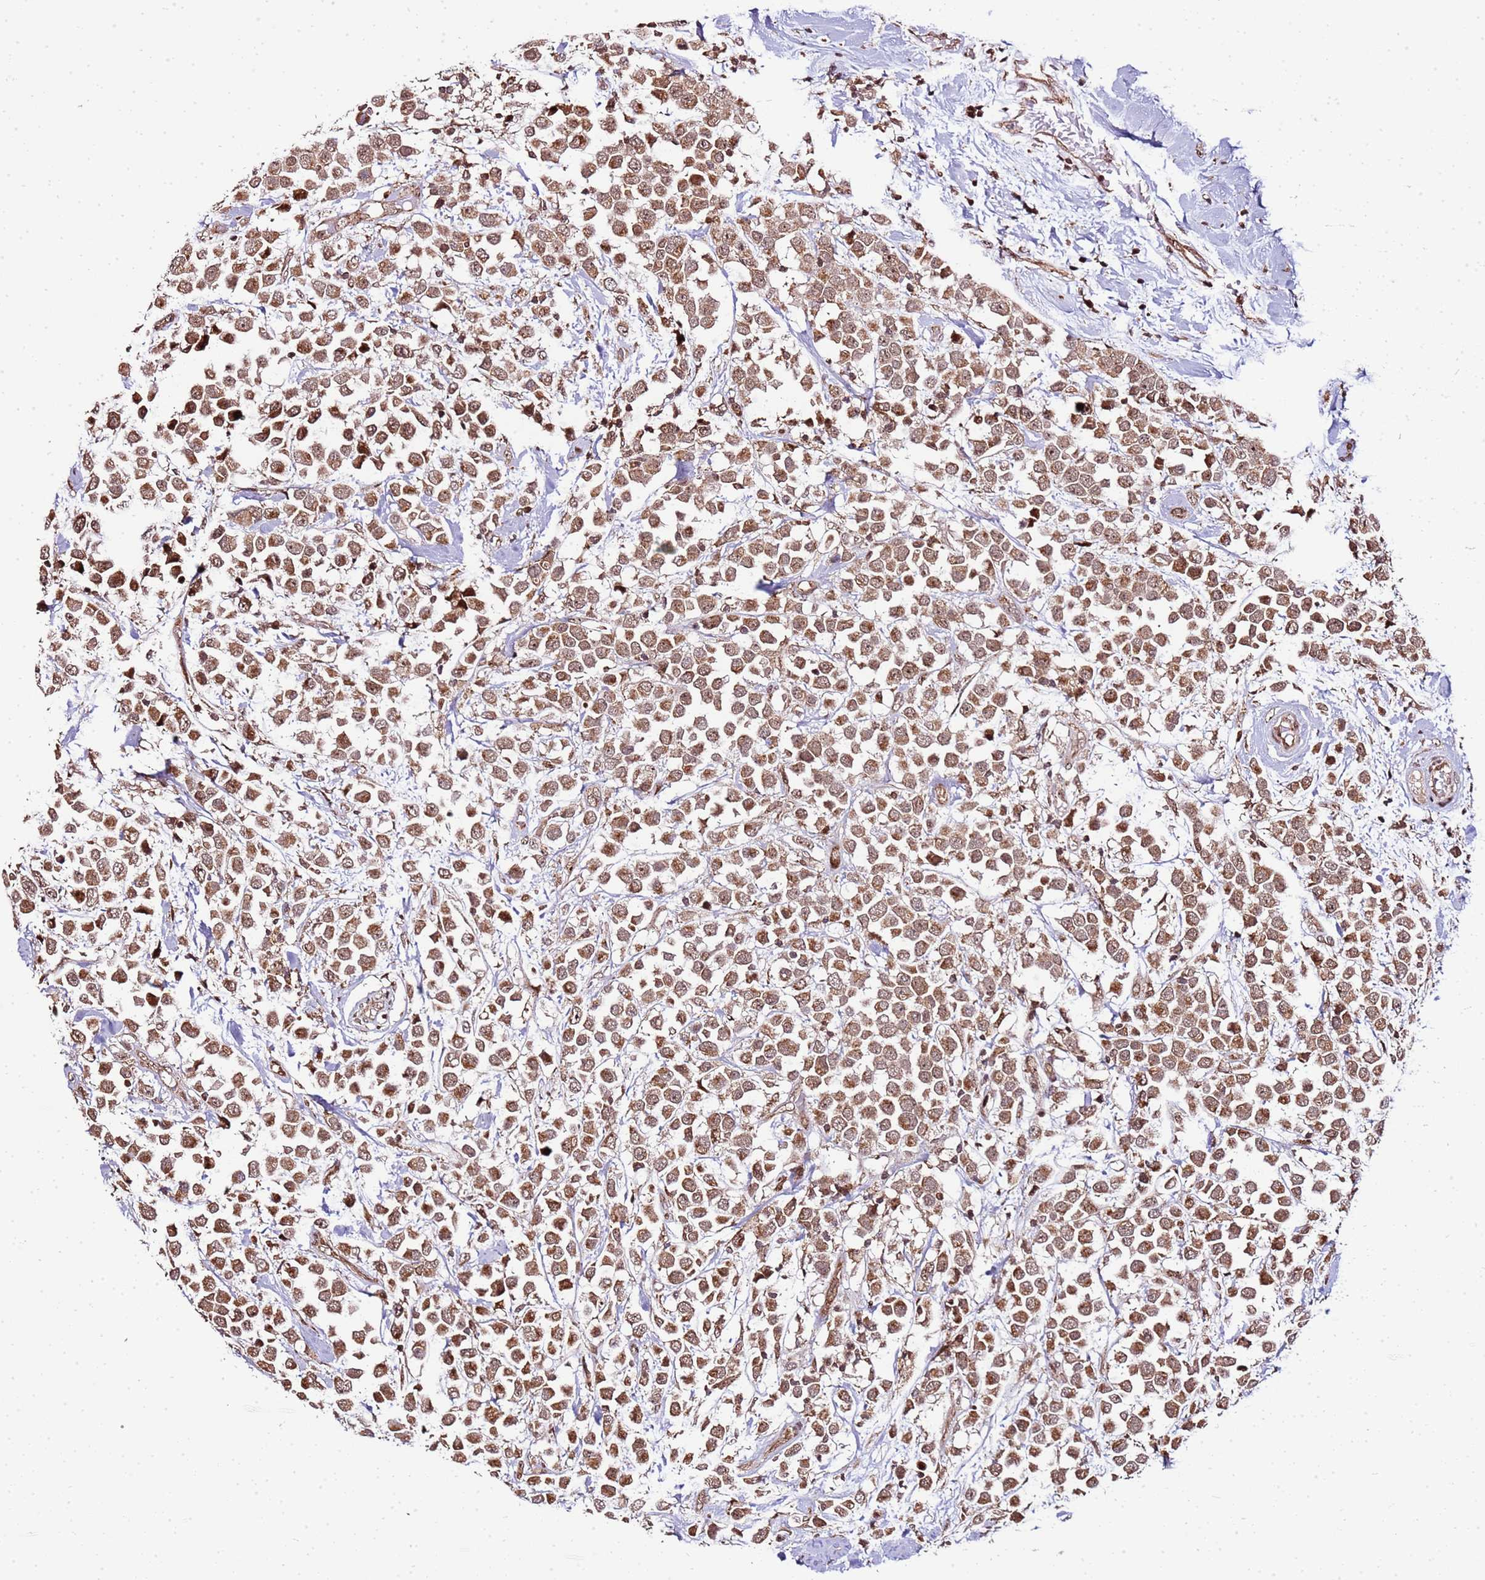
{"staining": {"intensity": "moderate", "quantity": ">75%", "location": "cytoplasmic/membranous"}, "tissue": "breast cancer", "cell_type": "Tumor cells", "image_type": "cancer", "snomed": [{"axis": "morphology", "description": "Duct carcinoma"}, {"axis": "topography", "description": "Breast"}], "caption": "Breast intraductal carcinoma was stained to show a protein in brown. There is medium levels of moderate cytoplasmic/membranous positivity in about >75% of tumor cells.", "gene": "PEX14", "patient": {"sex": "female", "age": 61}}